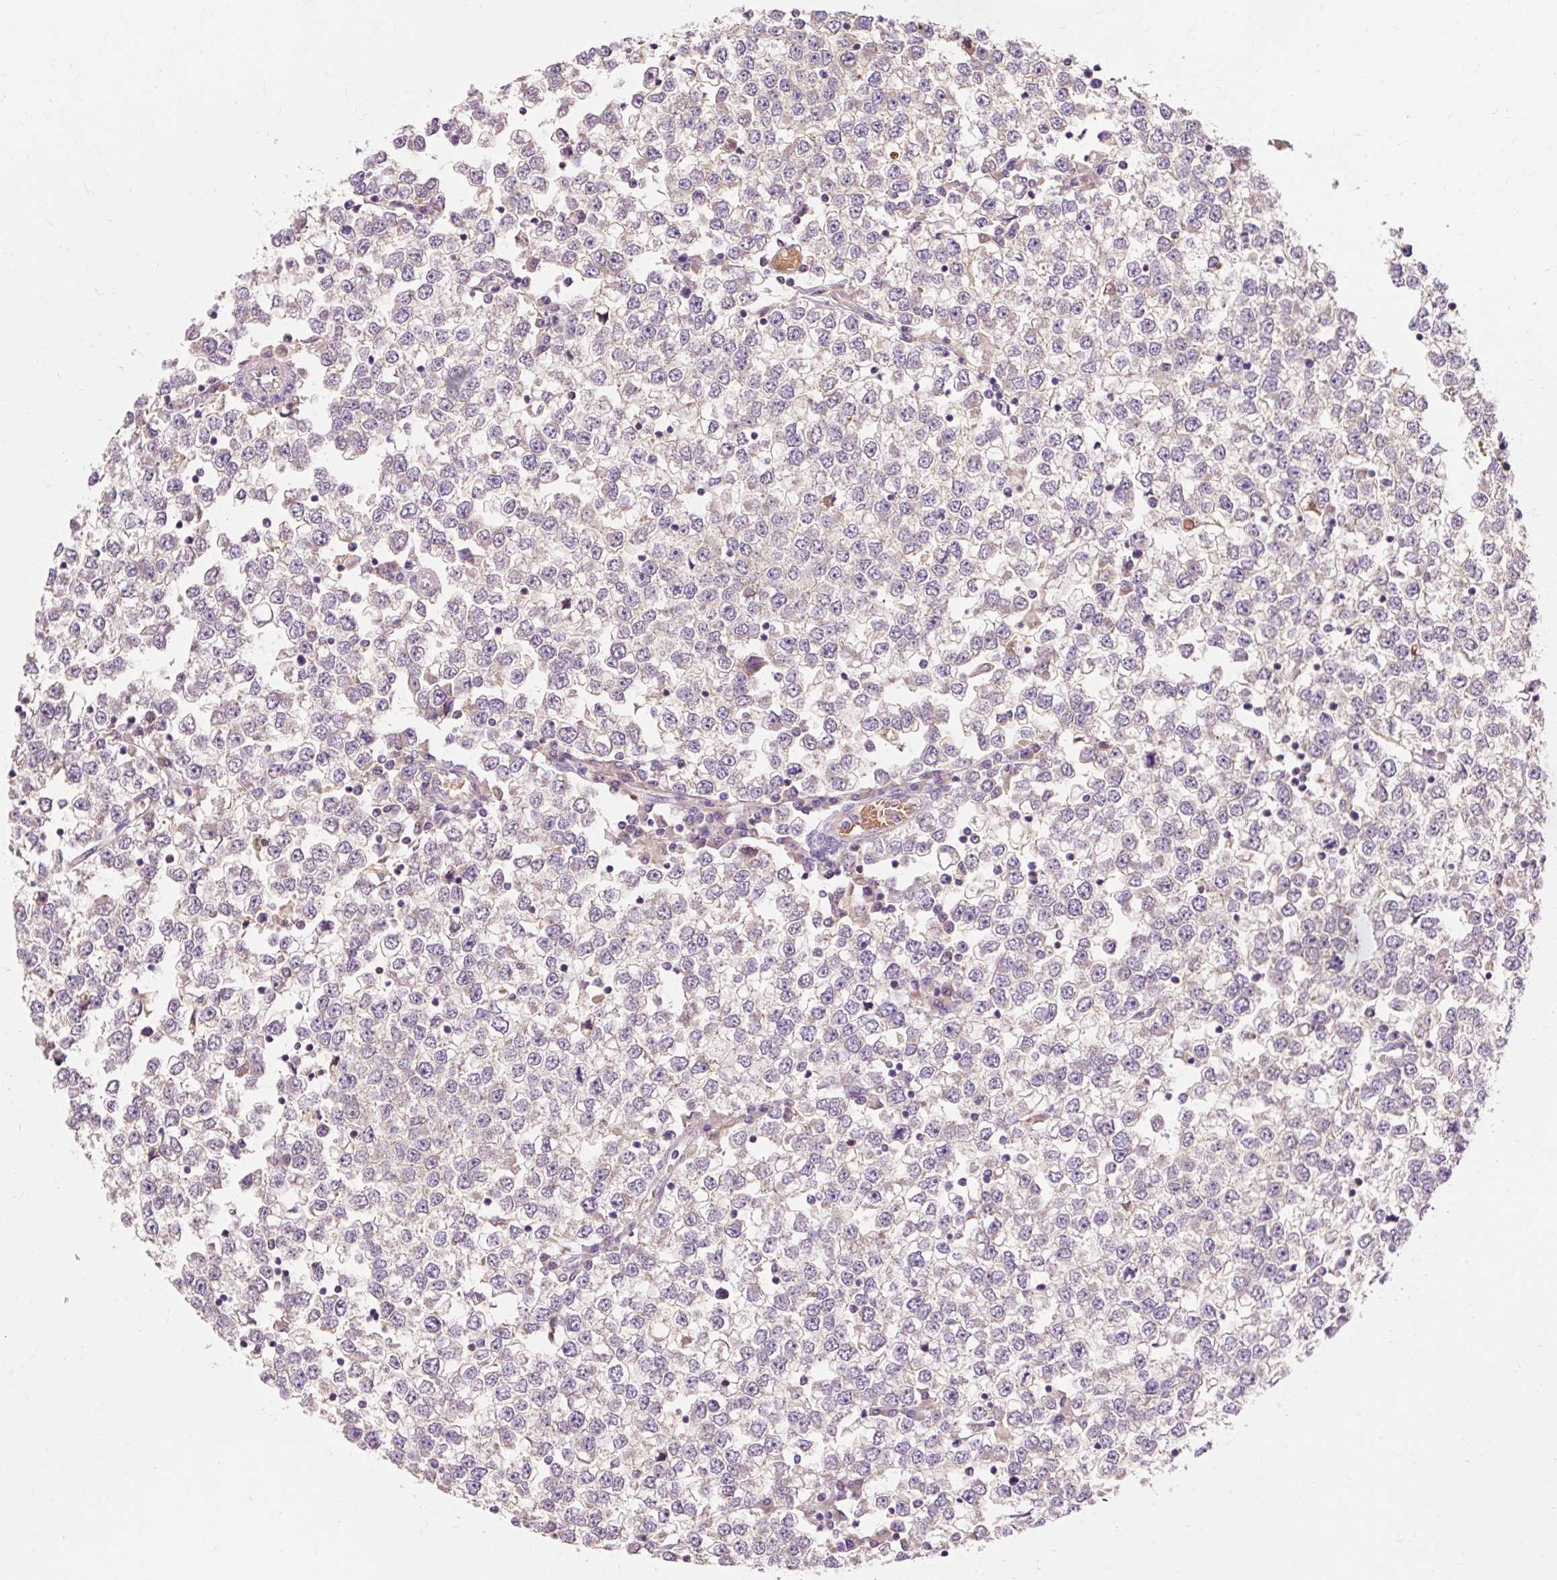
{"staining": {"intensity": "negative", "quantity": "none", "location": "none"}, "tissue": "testis cancer", "cell_type": "Tumor cells", "image_type": "cancer", "snomed": [{"axis": "morphology", "description": "Seminoma, NOS"}, {"axis": "topography", "description": "Testis"}], "caption": "Protein analysis of testis cancer demonstrates no significant staining in tumor cells.", "gene": "VN1R2", "patient": {"sex": "male", "age": 65}}